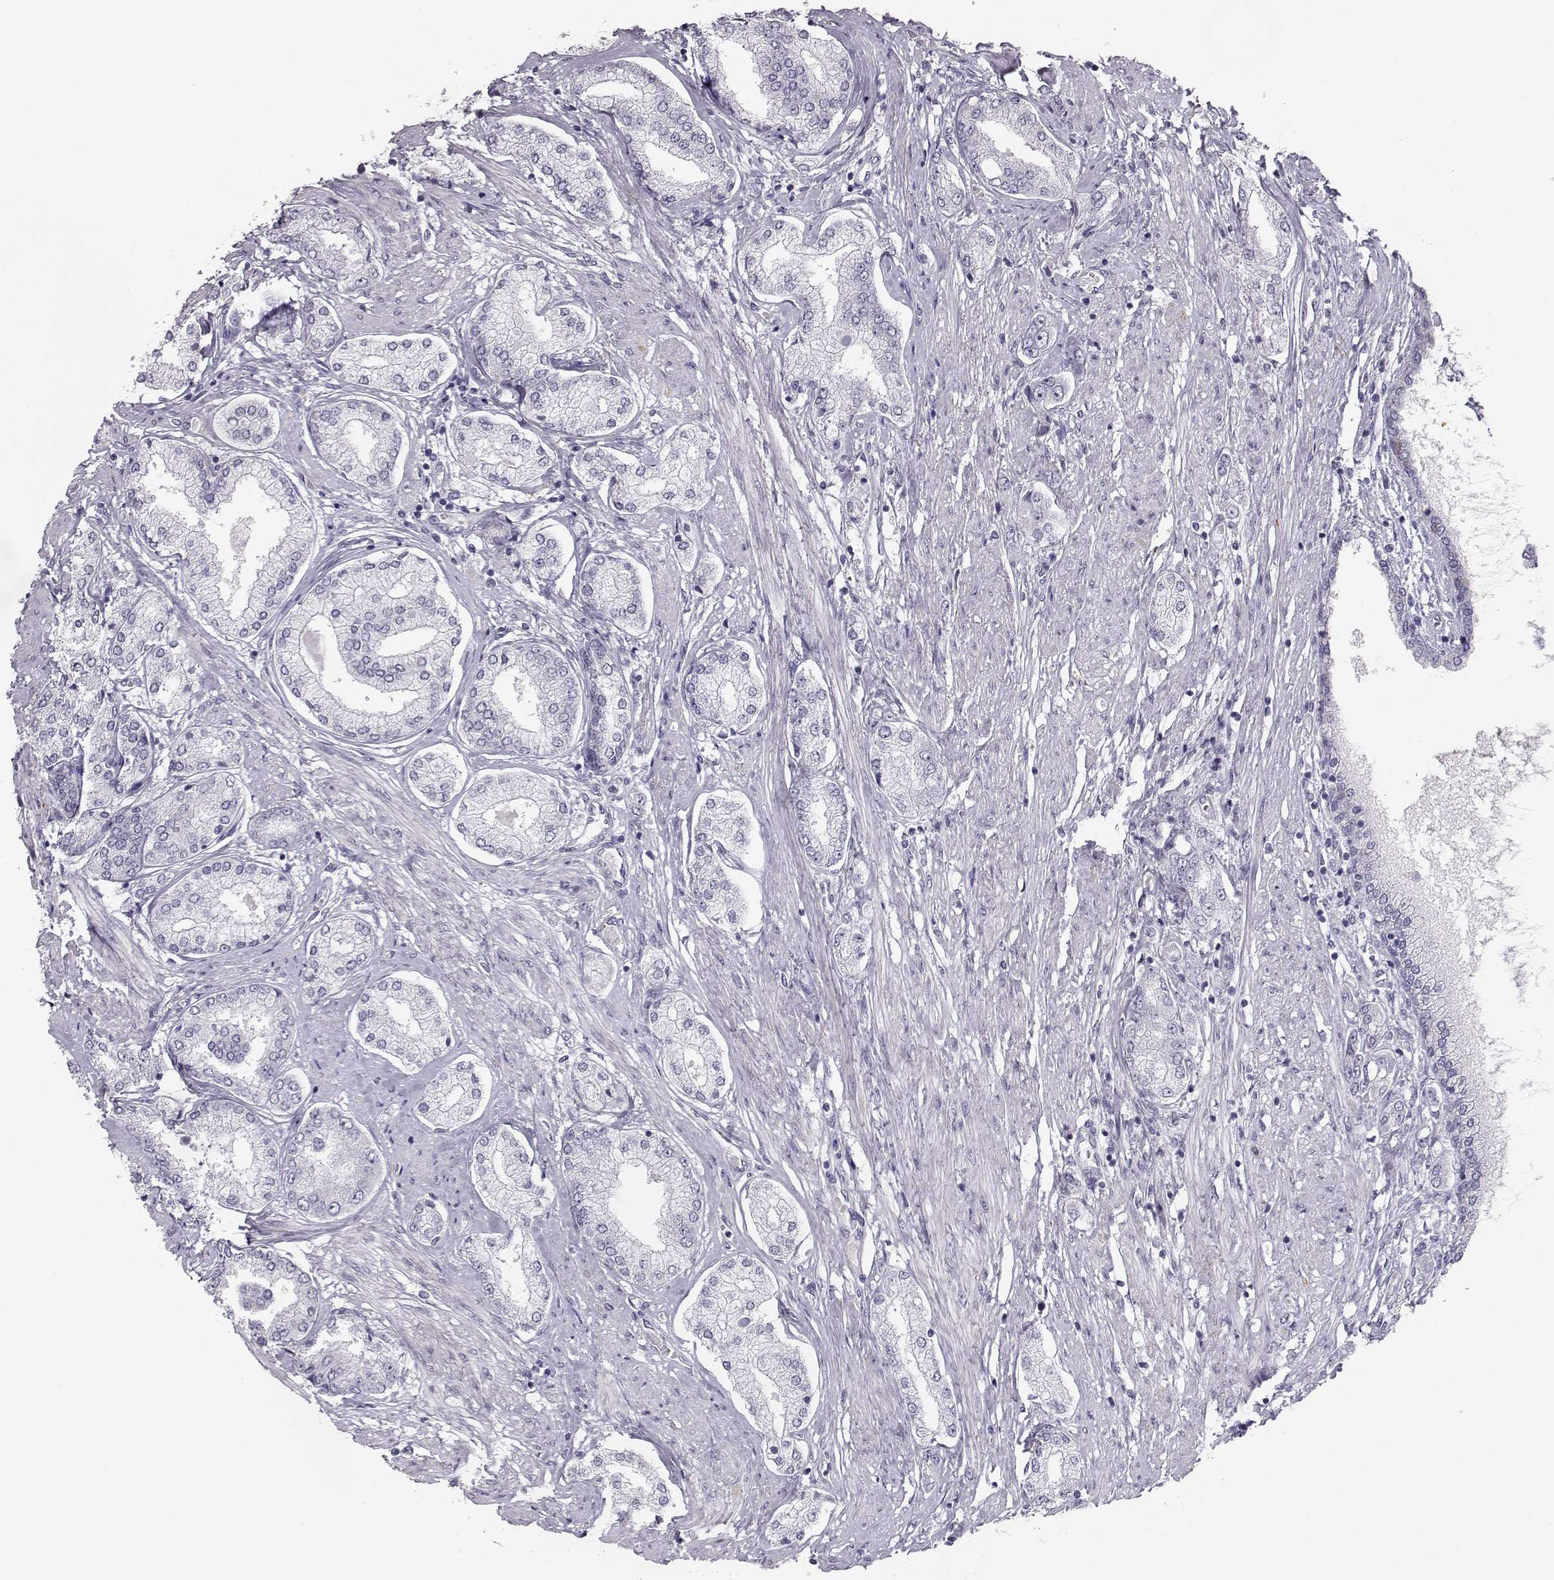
{"staining": {"intensity": "negative", "quantity": "none", "location": "none"}, "tissue": "prostate cancer", "cell_type": "Tumor cells", "image_type": "cancer", "snomed": [{"axis": "morphology", "description": "Adenocarcinoma, NOS"}, {"axis": "topography", "description": "Prostate"}], "caption": "Immunohistochemistry histopathology image of neoplastic tissue: prostate cancer stained with DAB shows no significant protein expression in tumor cells.", "gene": "MYCBPAP", "patient": {"sex": "male", "age": 63}}